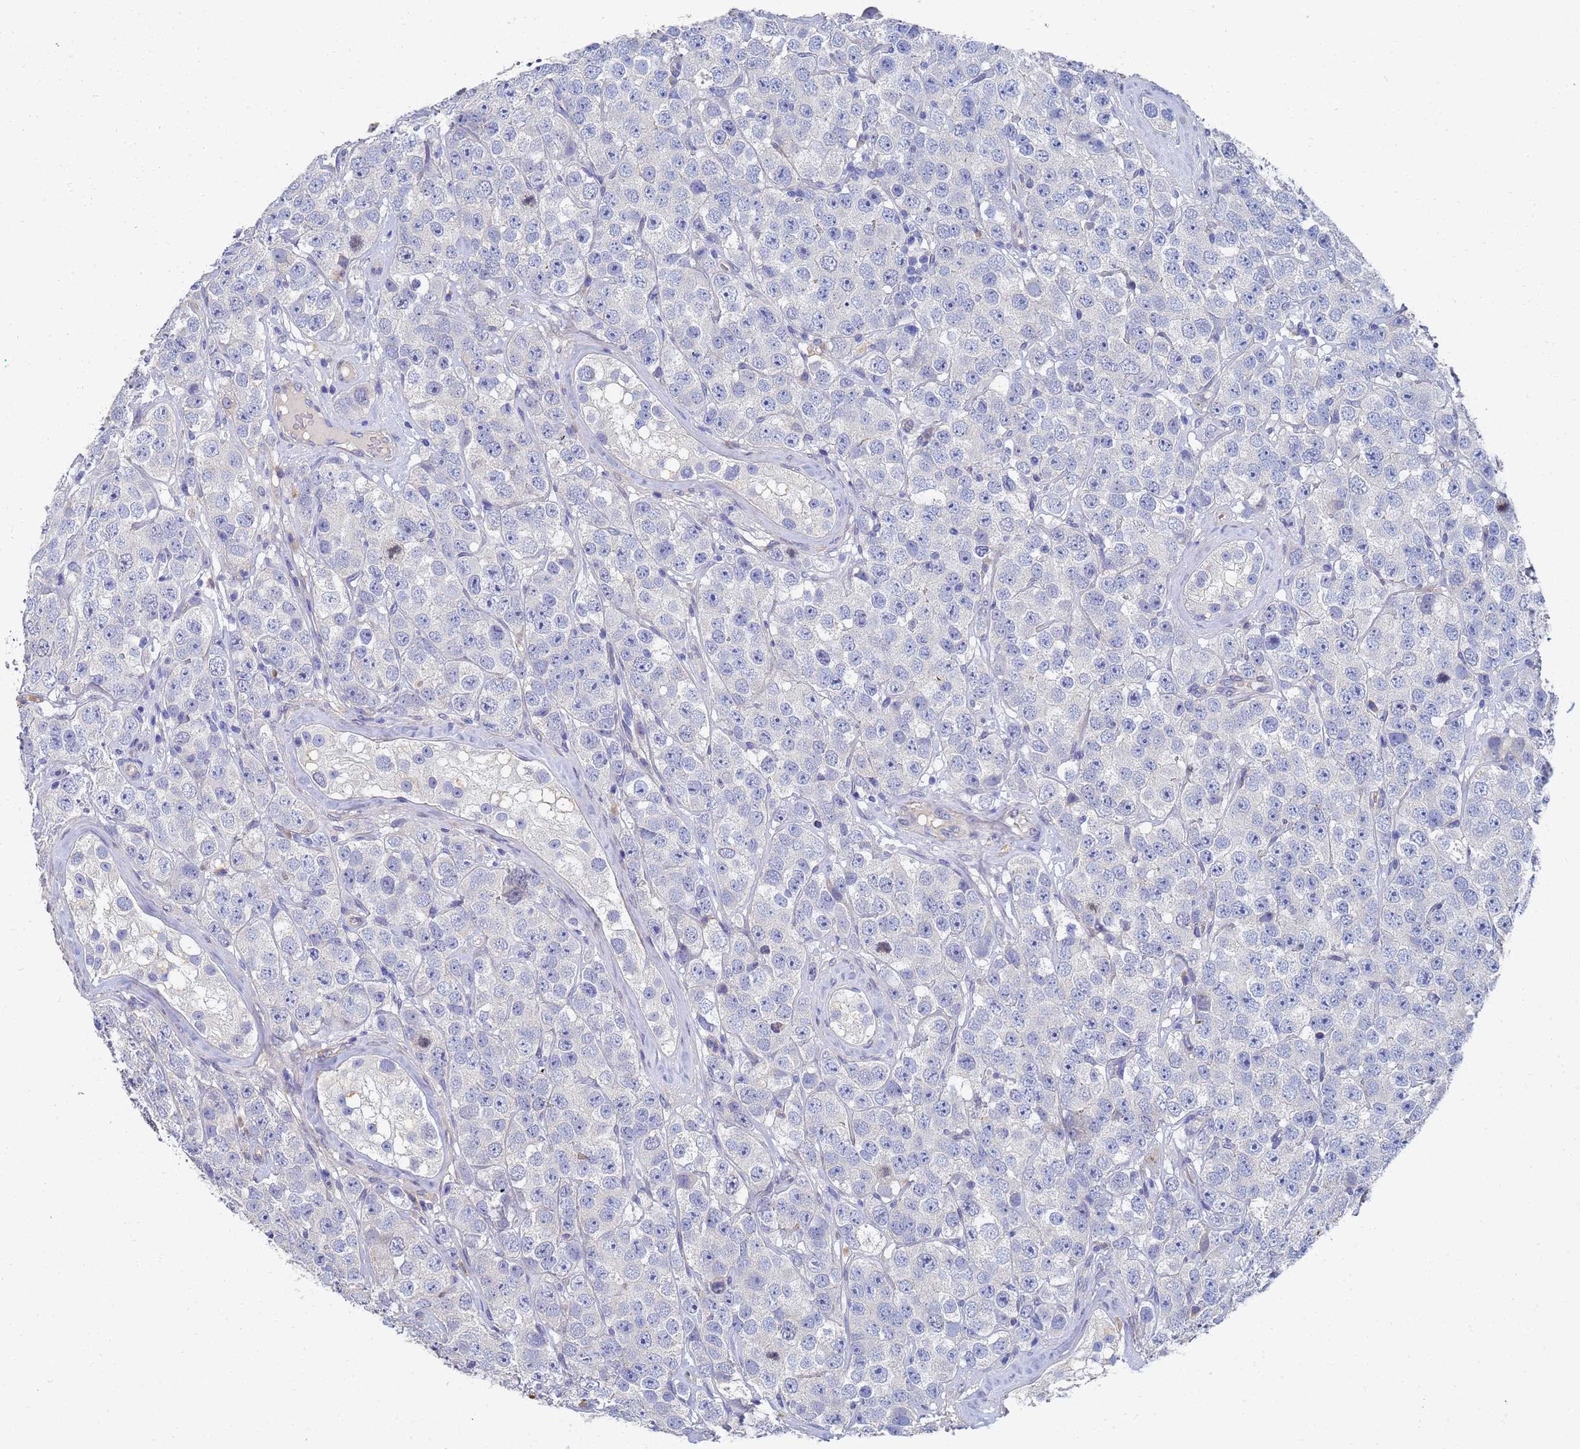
{"staining": {"intensity": "negative", "quantity": "none", "location": "none"}, "tissue": "testis cancer", "cell_type": "Tumor cells", "image_type": "cancer", "snomed": [{"axis": "morphology", "description": "Seminoma, NOS"}, {"axis": "topography", "description": "Testis"}], "caption": "The IHC micrograph has no significant positivity in tumor cells of testis cancer (seminoma) tissue. (Brightfield microscopy of DAB (3,3'-diaminobenzidine) IHC at high magnification).", "gene": "LBX2", "patient": {"sex": "male", "age": 28}}